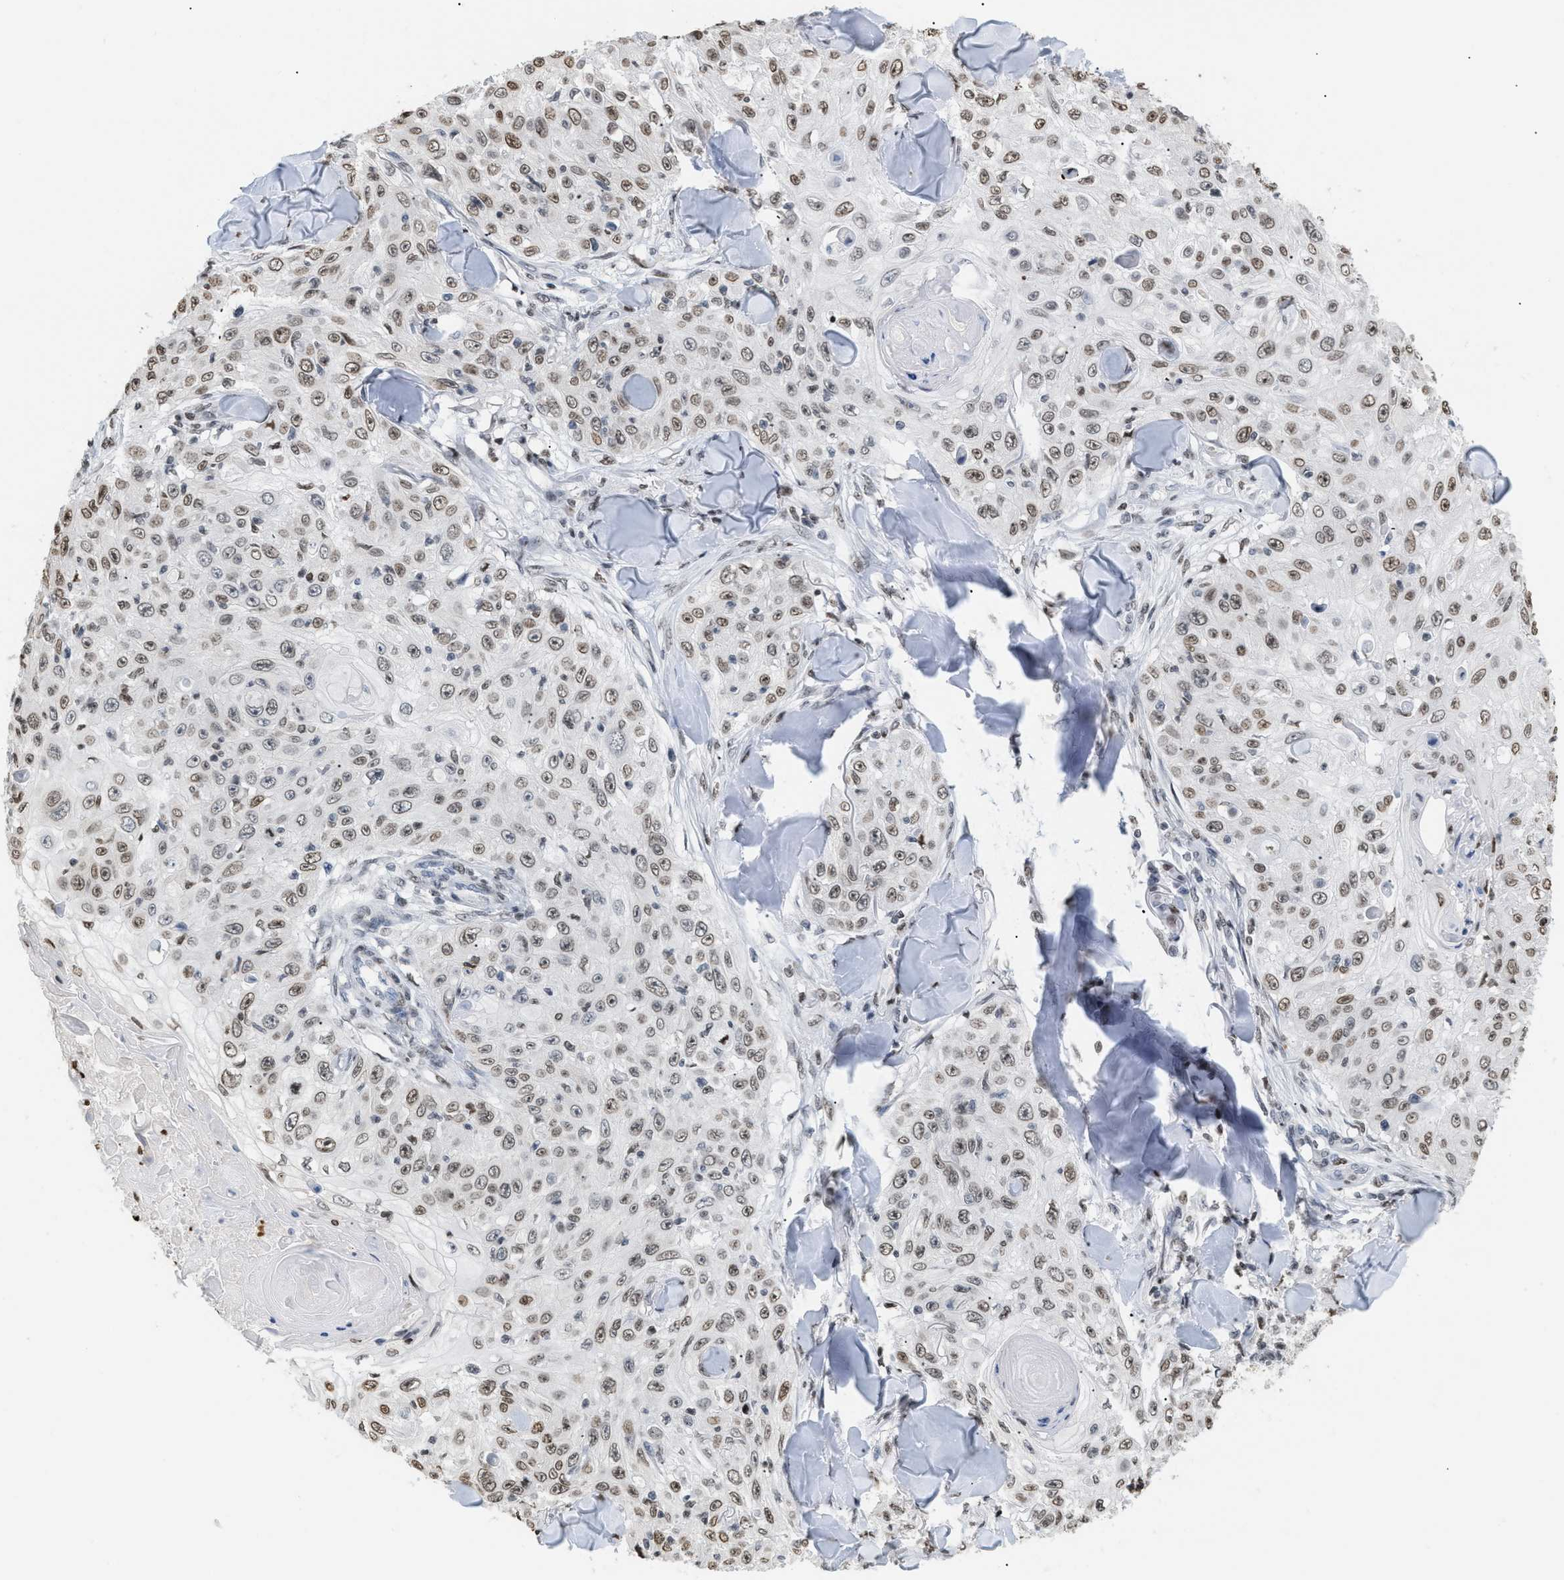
{"staining": {"intensity": "moderate", "quantity": ">75%", "location": "nuclear"}, "tissue": "skin cancer", "cell_type": "Tumor cells", "image_type": "cancer", "snomed": [{"axis": "morphology", "description": "Squamous cell carcinoma, NOS"}, {"axis": "topography", "description": "Skin"}], "caption": "Moderate nuclear positivity for a protein is seen in approximately >75% of tumor cells of skin cancer using immunohistochemistry (IHC).", "gene": "HMGN2", "patient": {"sex": "male", "age": 86}}